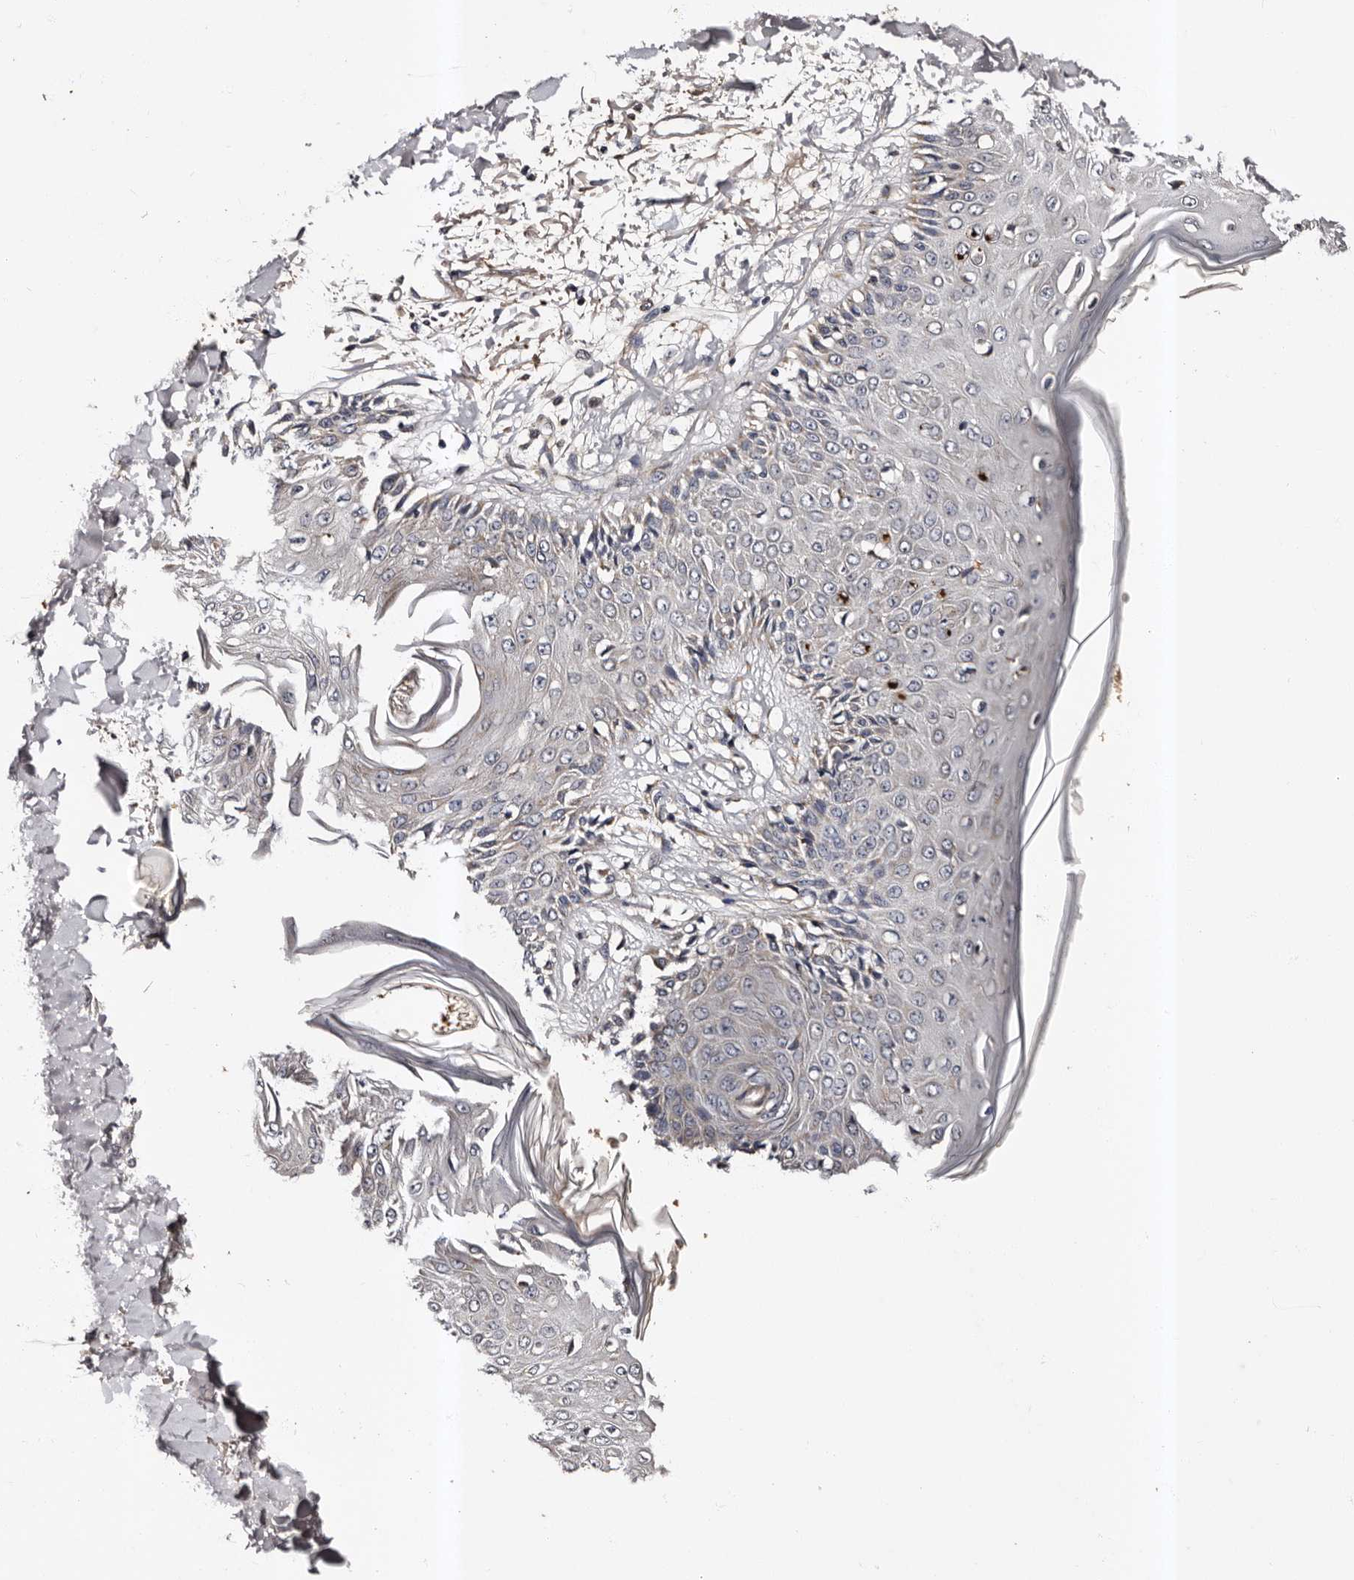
{"staining": {"intensity": "weak", "quantity": "25%-75%", "location": "cytoplasmic/membranous"}, "tissue": "skin", "cell_type": "Fibroblasts", "image_type": "normal", "snomed": [{"axis": "morphology", "description": "Normal tissue, NOS"}, {"axis": "morphology", "description": "Squamous cell carcinoma, NOS"}, {"axis": "topography", "description": "Skin"}, {"axis": "topography", "description": "Peripheral nerve tissue"}], "caption": "Immunohistochemical staining of unremarkable skin shows weak cytoplasmic/membranous protein staining in approximately 25%-75% of fibroblasts.", "gene": "ADCK5", "patient": {"sex": "male", "age": 83}}